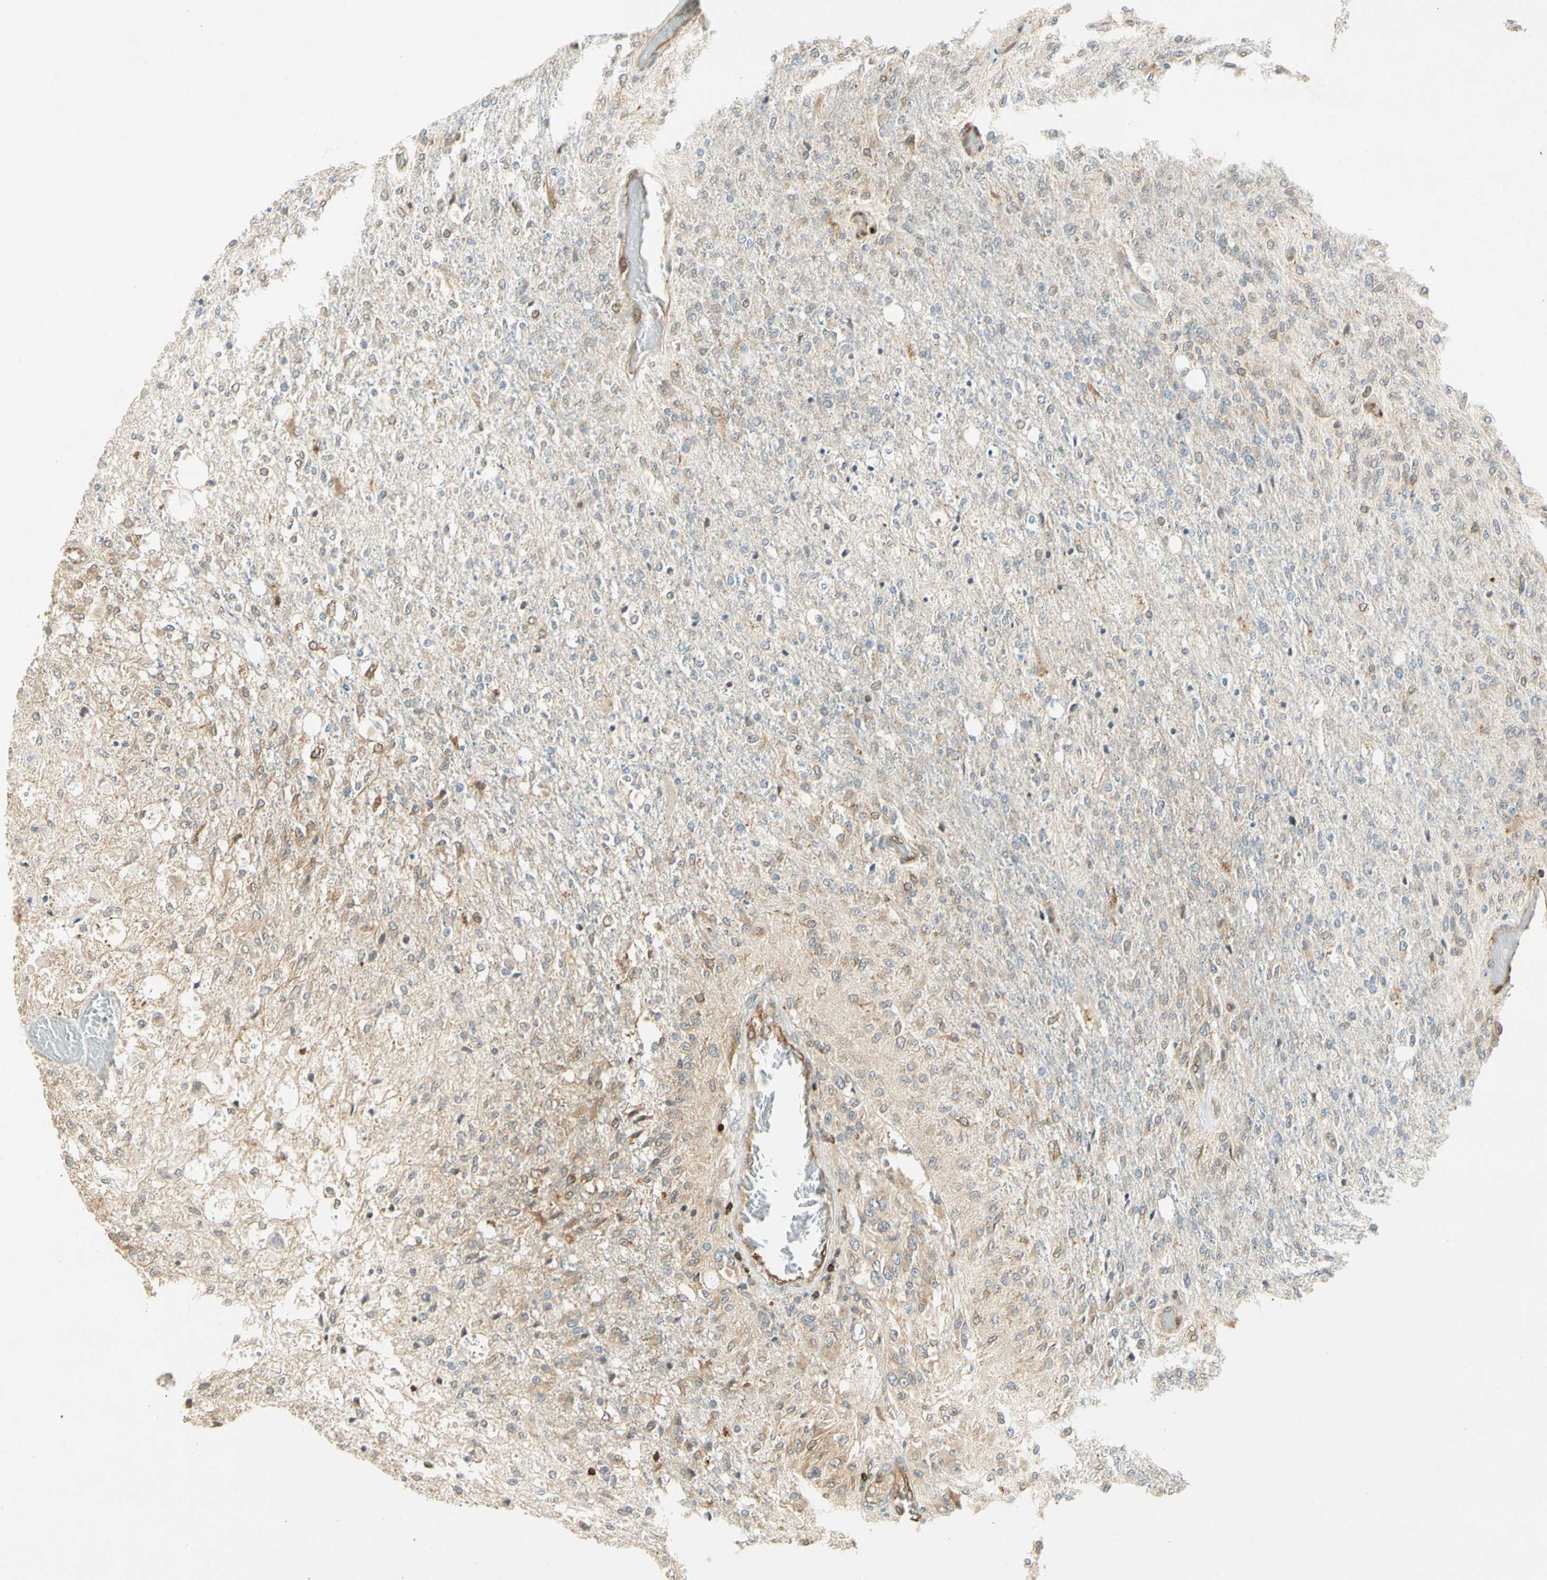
{"staining": {"intensity": "weak", "quantity": "25%-75%", "location": "cytoplasmic/membranous"}, "tissue": "glioma", "cell_type": "Tumor cells", "image_type": "cancer", "snomed": [{"axis": "morphology", "description": "Normal tissue, NOS"}, {"axis": "morphology", "description": "Glioma, malignant, High grade"}, {"axis": "topography", "description": "Cerebral cortex"}], "caption": "Glioma stained with a brown dye demonstrates weak cytoplasmic/membranous positive expression in about 25%-75% of tumor cells.", "gene": "TAPBP", "patient": {"sex": "male", "age": 77}}